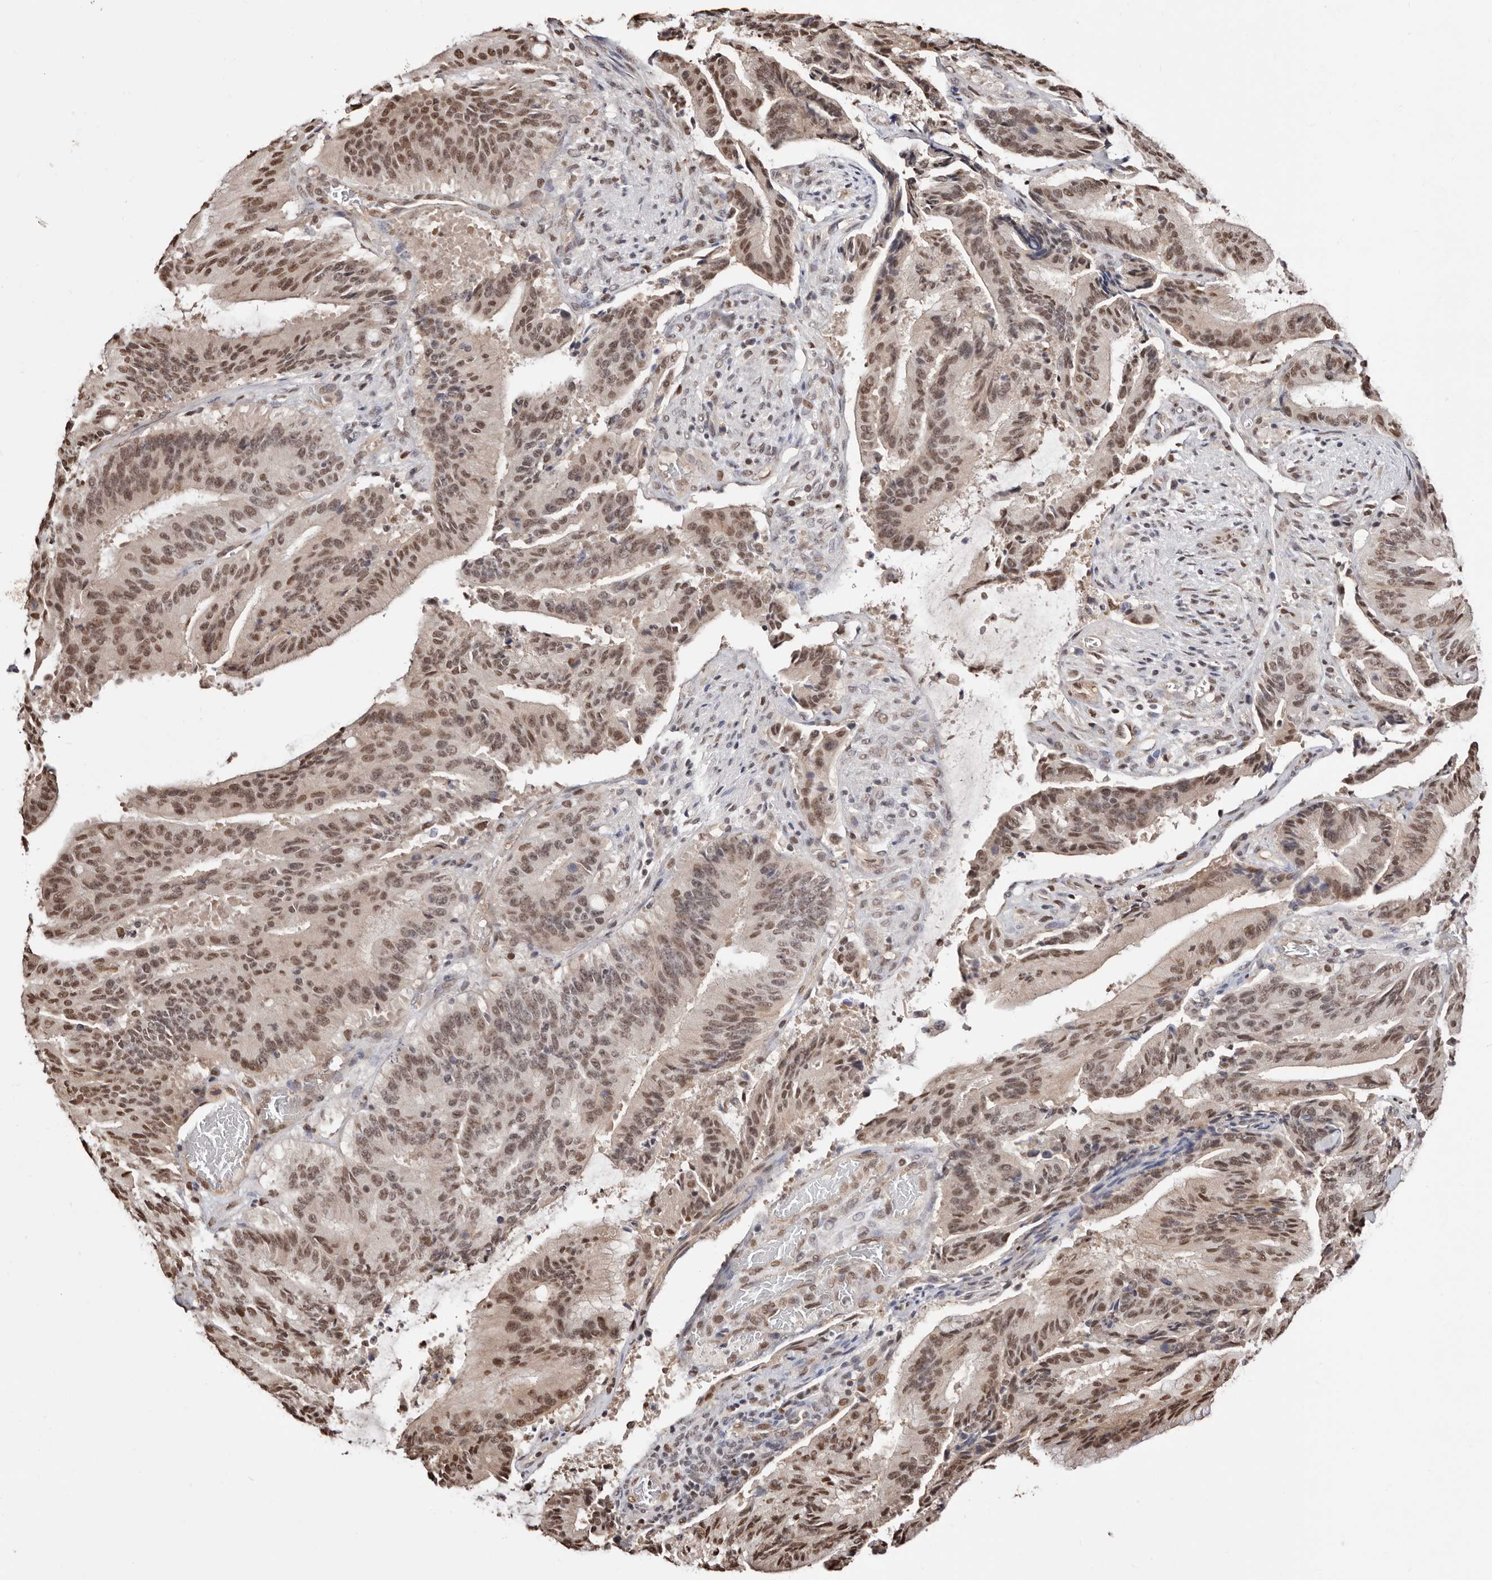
{"staining": {"intensity": "moderate", "quantity": ">75%", "location": "nuclear"}, "tissue": "liver cancer", "cell_type": "Tumor cells", "image_type": "cancer", "snomed": [{"axis": "morphology", "description": "Normal tissue, NOS"}, {"axis": "morphology", "description": "Cholangiocarcinoma"}, {"axis": "topography", "description": "Liver"}, {"axis": "topography", "description": "Peripheral nerve tissue"}], "caption": "Cholangiocarcinoma (liver) stained for a protein demonstrates moderate nuclear positivity in tumor cells.", "gene": "BICRAL", "patient": {"sex": "female", "age": 73}}